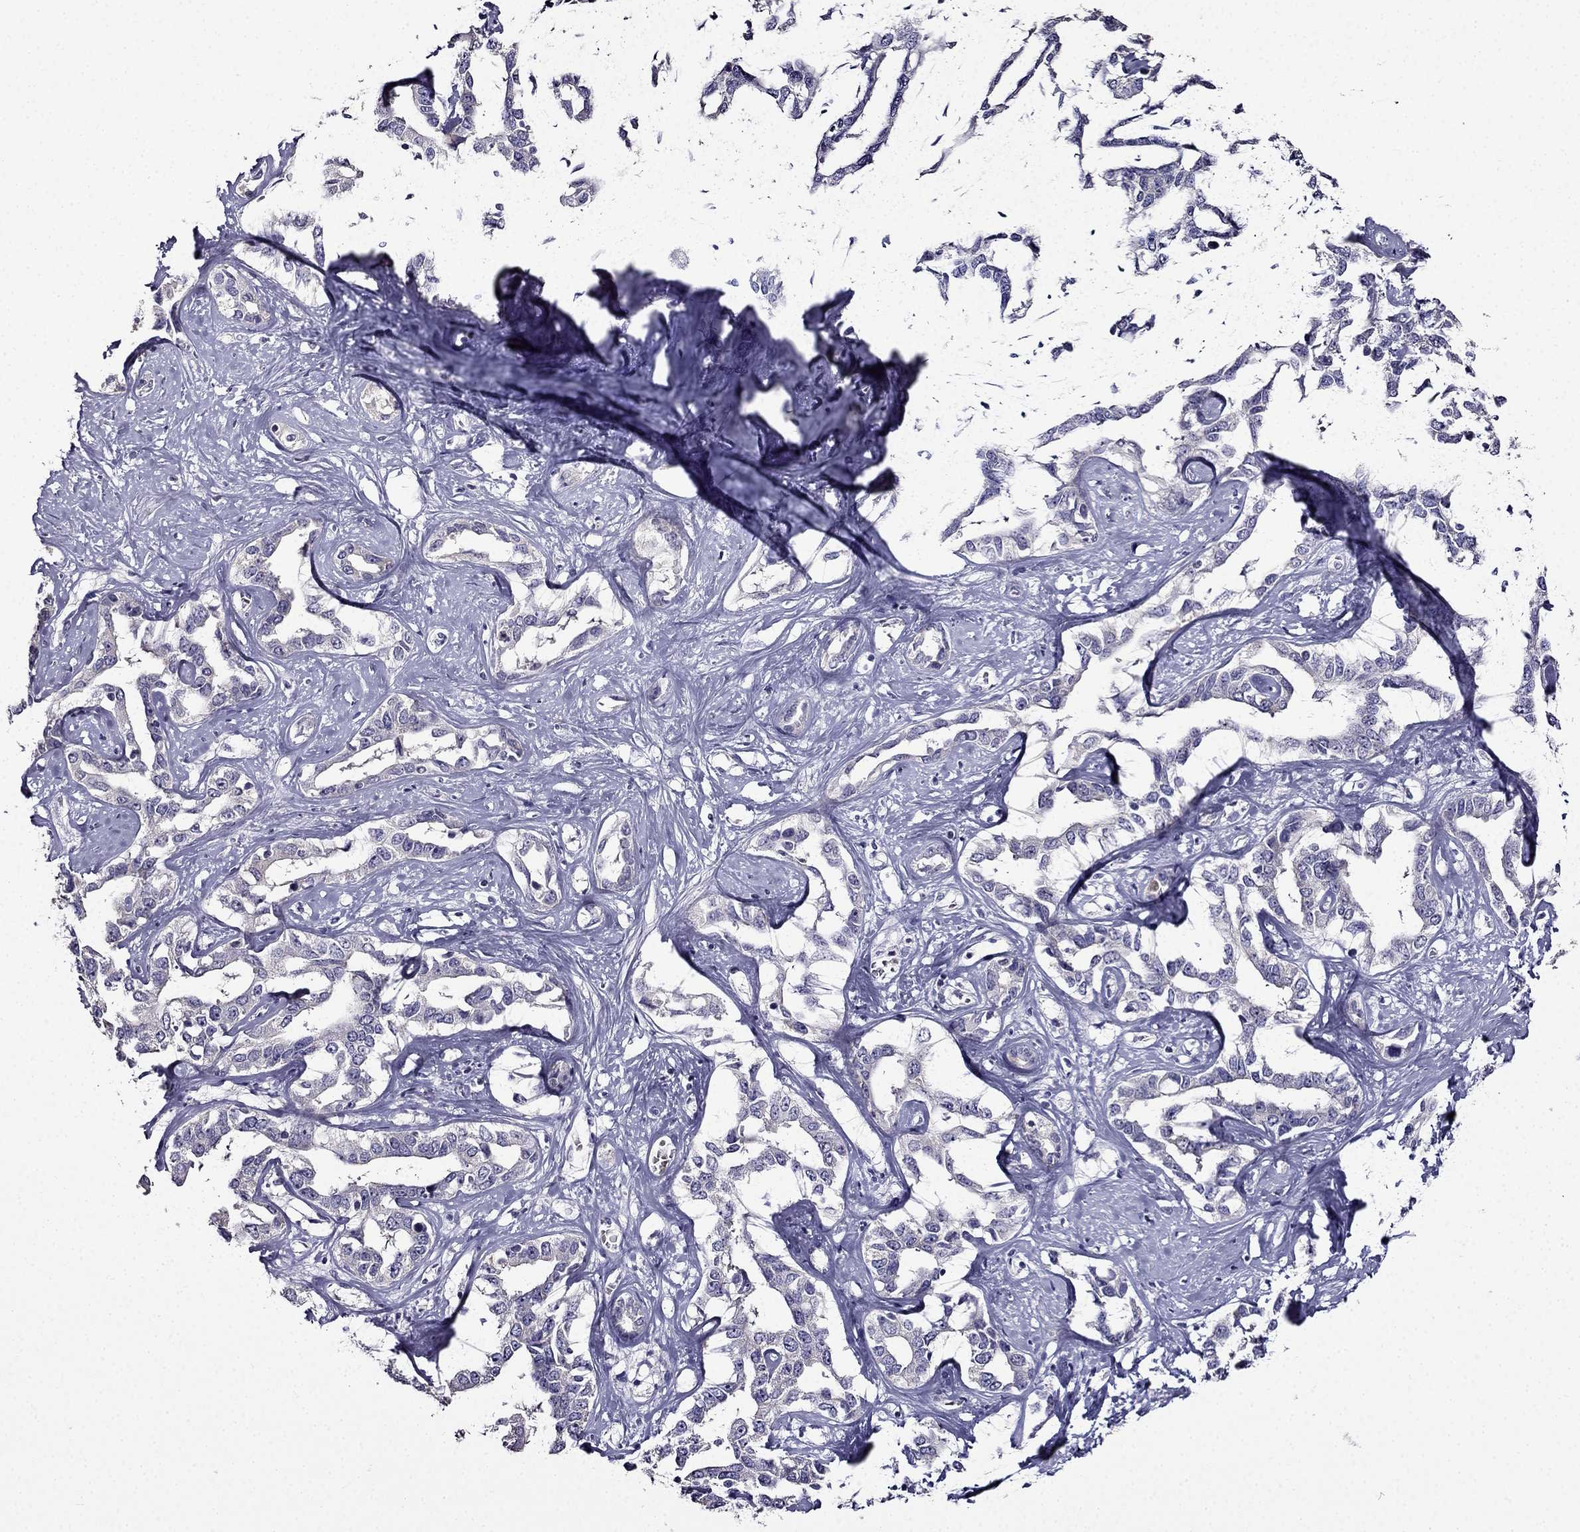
{"staining": {"intensity": "negative", "quantity": "none", "location": "none"}, "tissue": "liver cancer", "cell_type": "Tumor cells", "image_type": "cancer", "snomed": [{"axis": "morphology", "description": "Cholangiocarcinoma"}, {"axis": "topography", "description": "Liver"}], "caption": "The photomicrograph reveals no staining of tumor cells in cholangiocarcinoma (liver).", "gene": "TMEM266", "patient": {"sex": "male", "age": 59}}